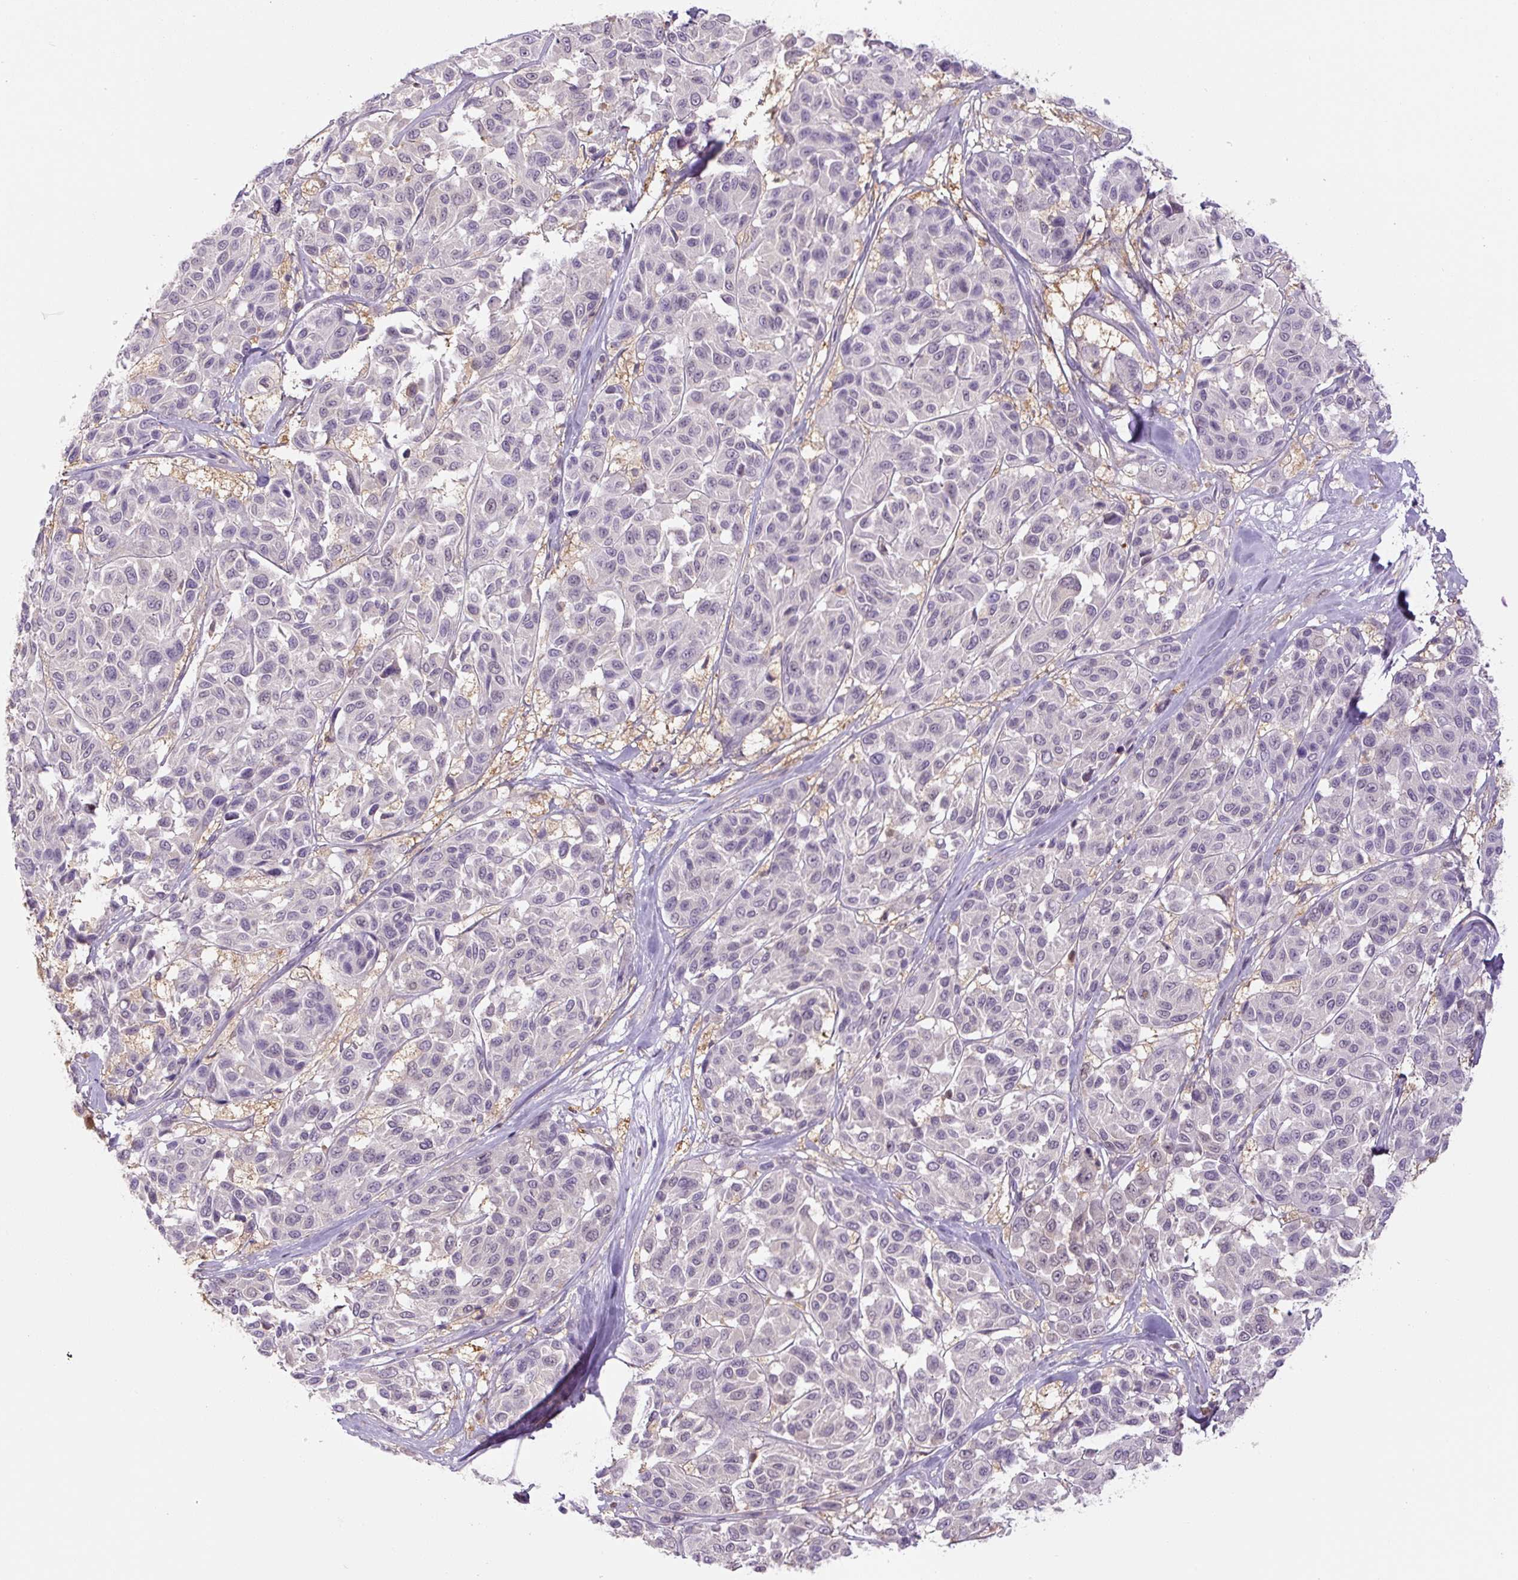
{"staining": {"intensity": "negative", "quantity": "none", "location": "none"}, "tissue": "melanoma", "cell_type": "Tumor cells", "image_type": "cancer", "snomed": [{"axis": "morphology", "description": "Malignant melanoma, NOS"}, {"axis": "topography", "description": "Skin"}], "caption": "Tumor cells are negative for brown protein staining in melanoma. (Immunohistochemistry, brightfield microscopy, high magnification).", "gene": "SPSB2", "patient": {"sex": "female", "age": 66}}